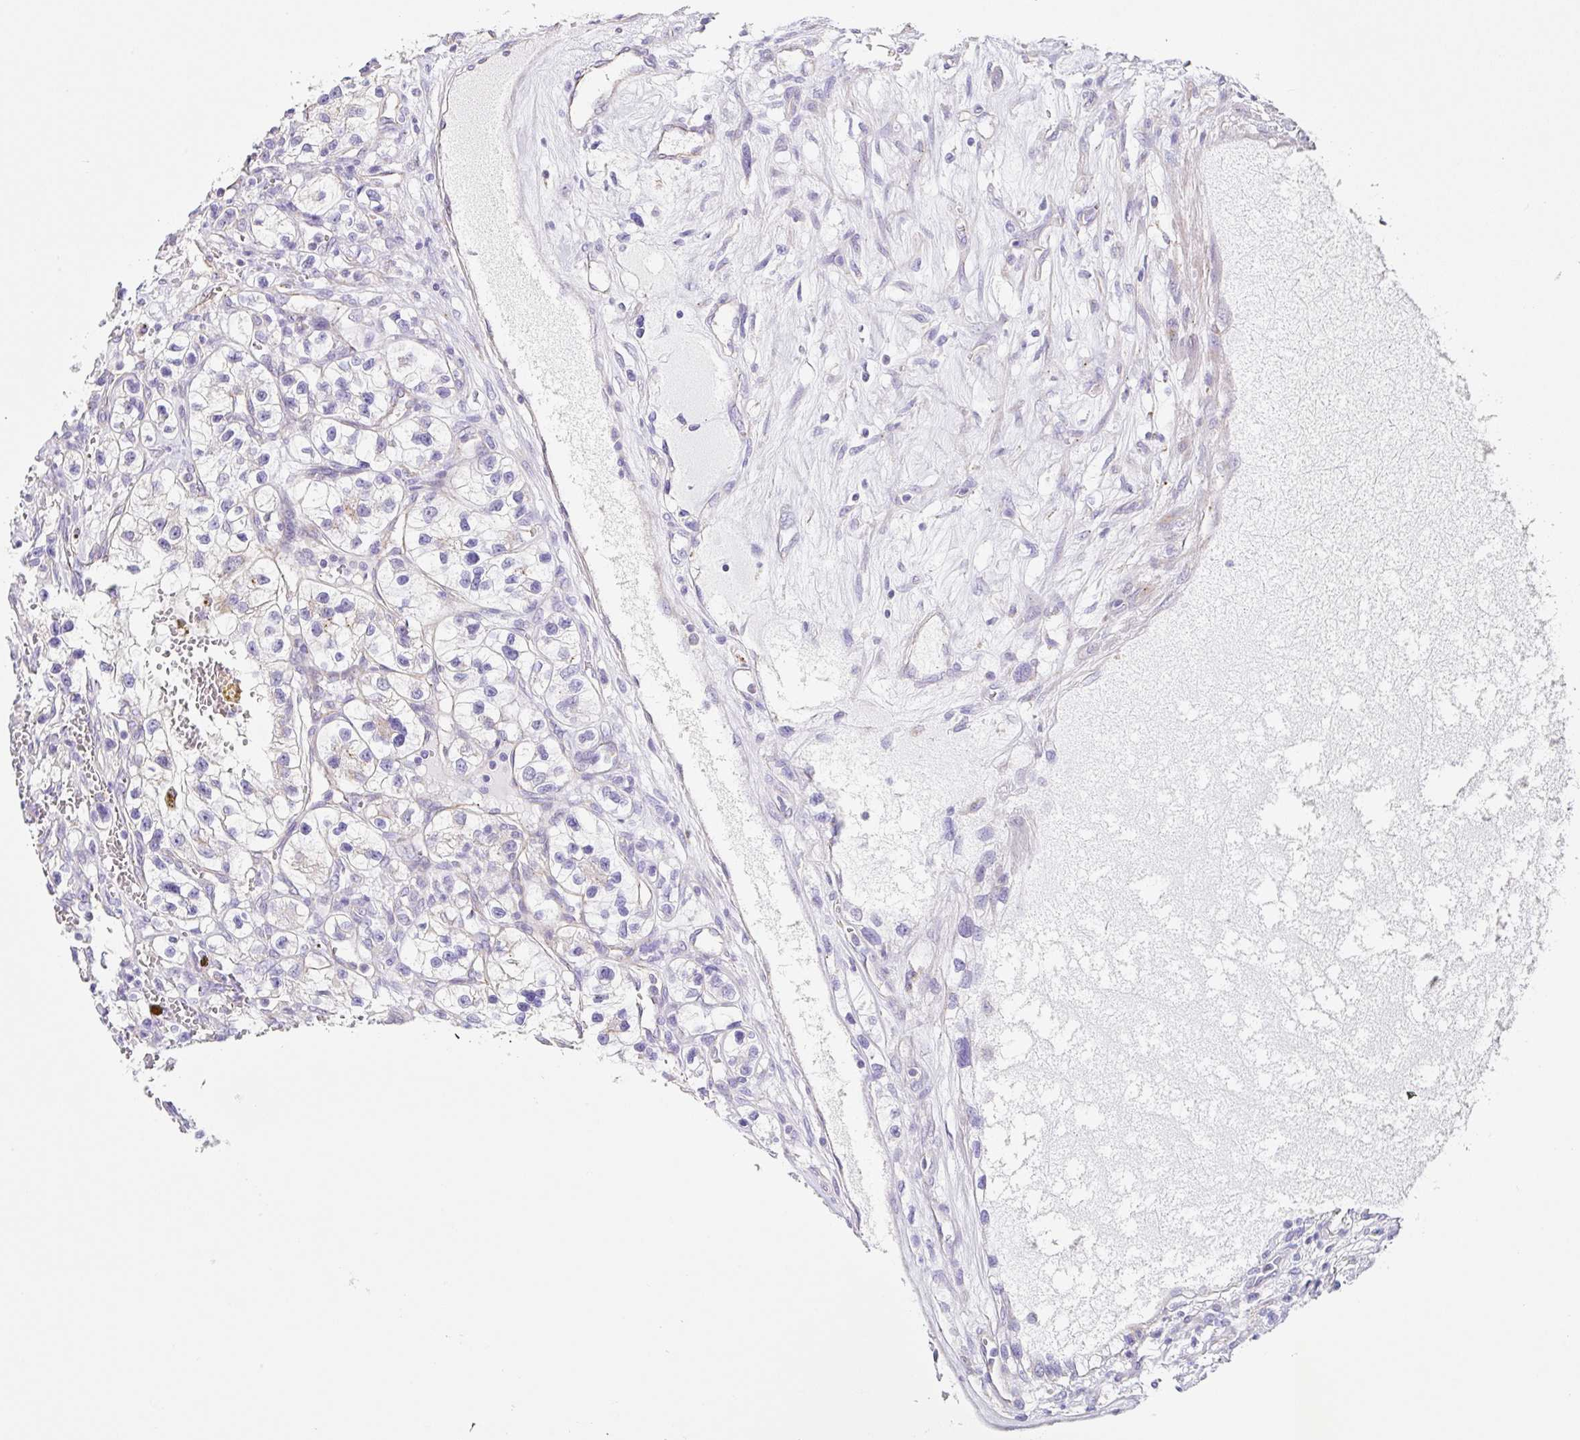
{"staining": {"intensity": "weak", "quantity": "<25%", "location": "cytoplasmic/membranous"}, "tissue": "renal cancer", "cell_type": "Tumor cells", "image_type": "cancer", "snomed": [{"axis": "morphology", "description": "Adenocarcinoma, NOS"}, {"axis": "topography", "description": "Kidney"}], "caption": "The micrograph displays no staining of tumor cells in renal adenocarcinoma.", "gene": "DKK4", "patient": {"sex": "female", "age": 57}}